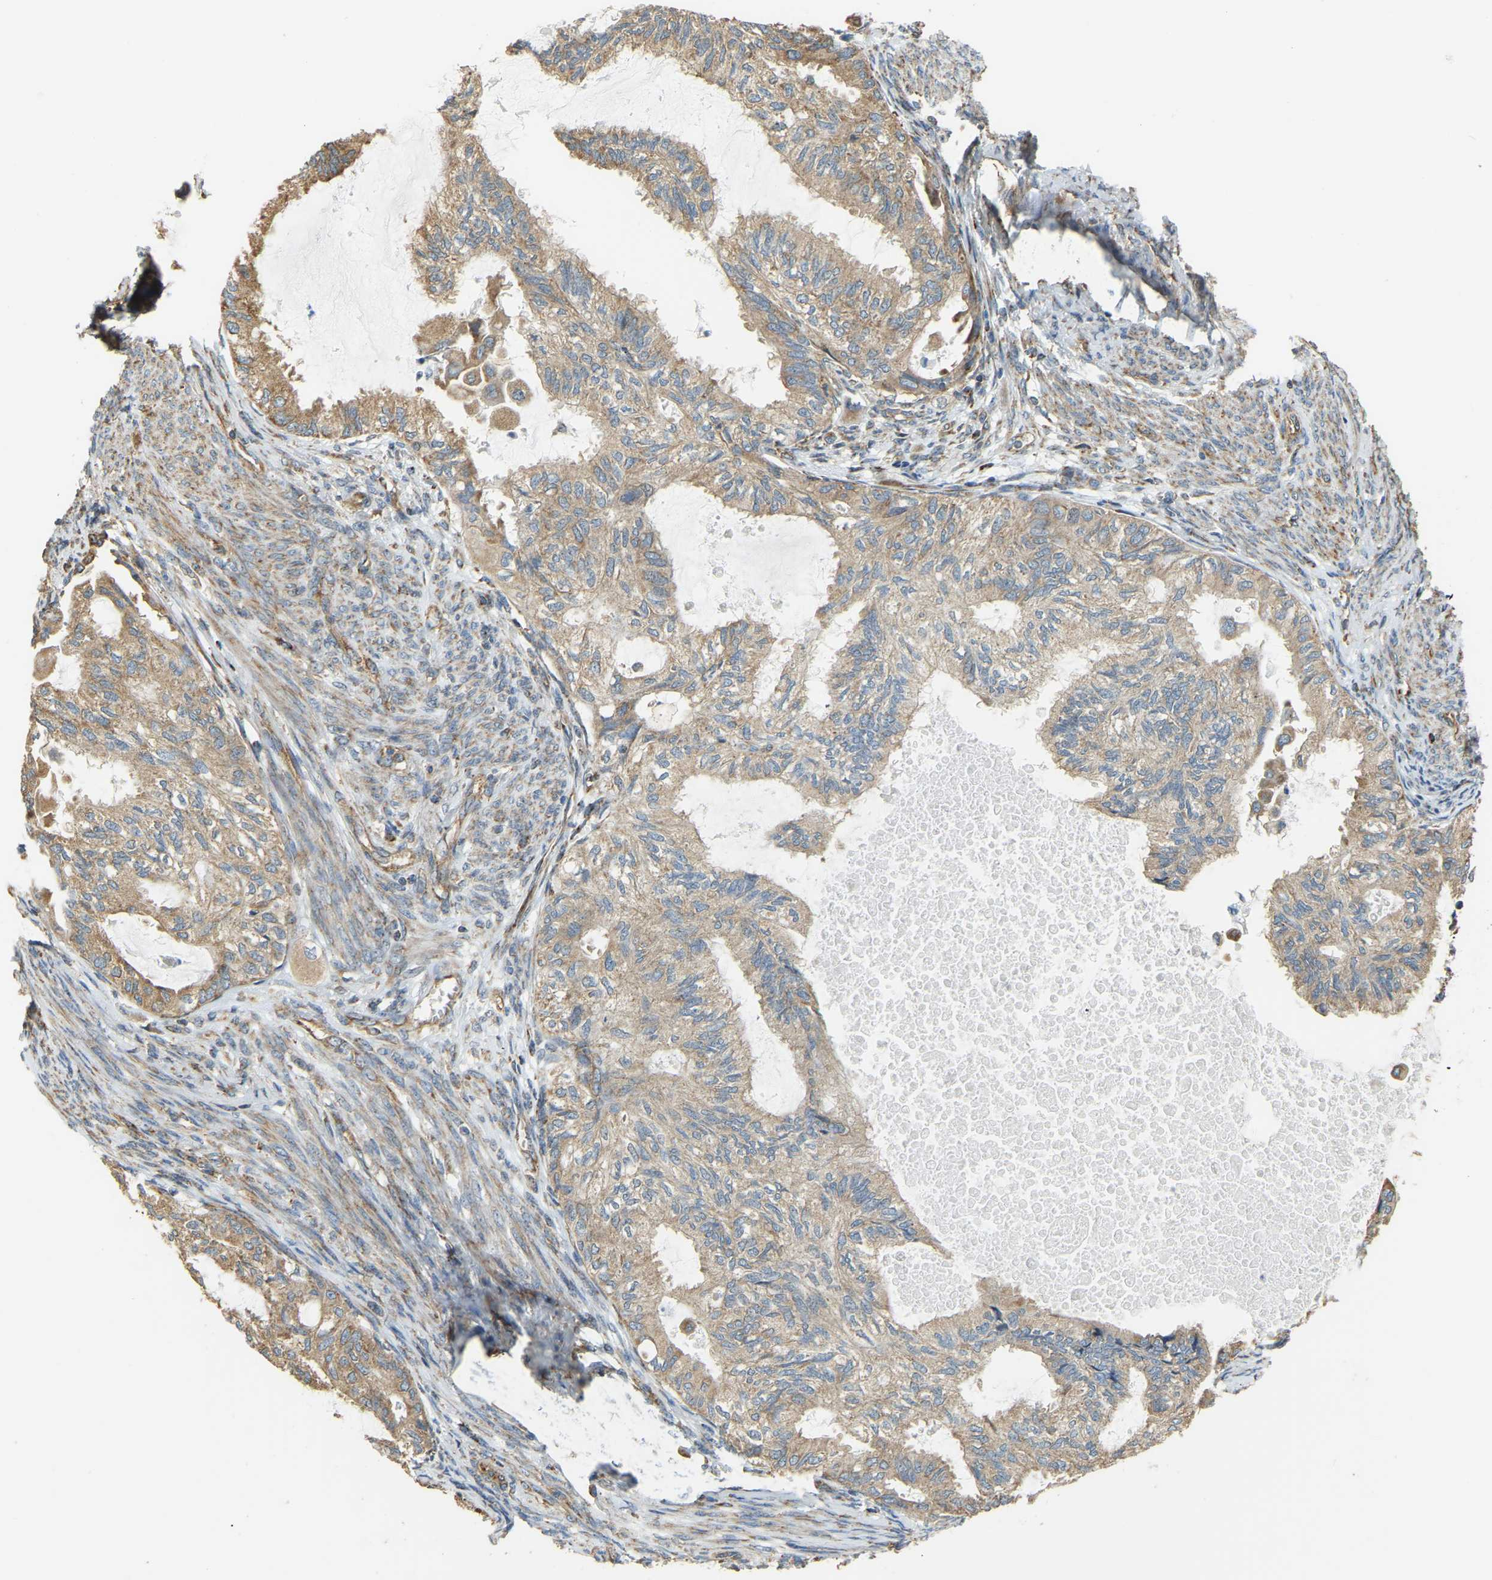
{"staining": {"intensity": "weak", "quantity": ">75%", "location": "cytoplasmic/membranous"}, "tissue": "cervical cancer", "cell_type": "Tumor cells", "image_type": "cancer", "snomed": [{"axis": "morphology", "description": "Normal tissue, NOS"}, {"axis": "morphology", "description": "Adenocarcinoma, NOS"}, {"axis": "topography", "description": "Cervix"}, {"axis": "topography", "description": "Endometrium"}], "caption": "This image displays cervical cancer (adenocarcinoma) stained with IHC to label a protein in brown. The cytoplasmic/membranous of tumor cells show weak positivity for the protein. Nuclei are counter-stained blue.", "gene": "PSMD7", "patient": {"sex": "female", "age": 86}}